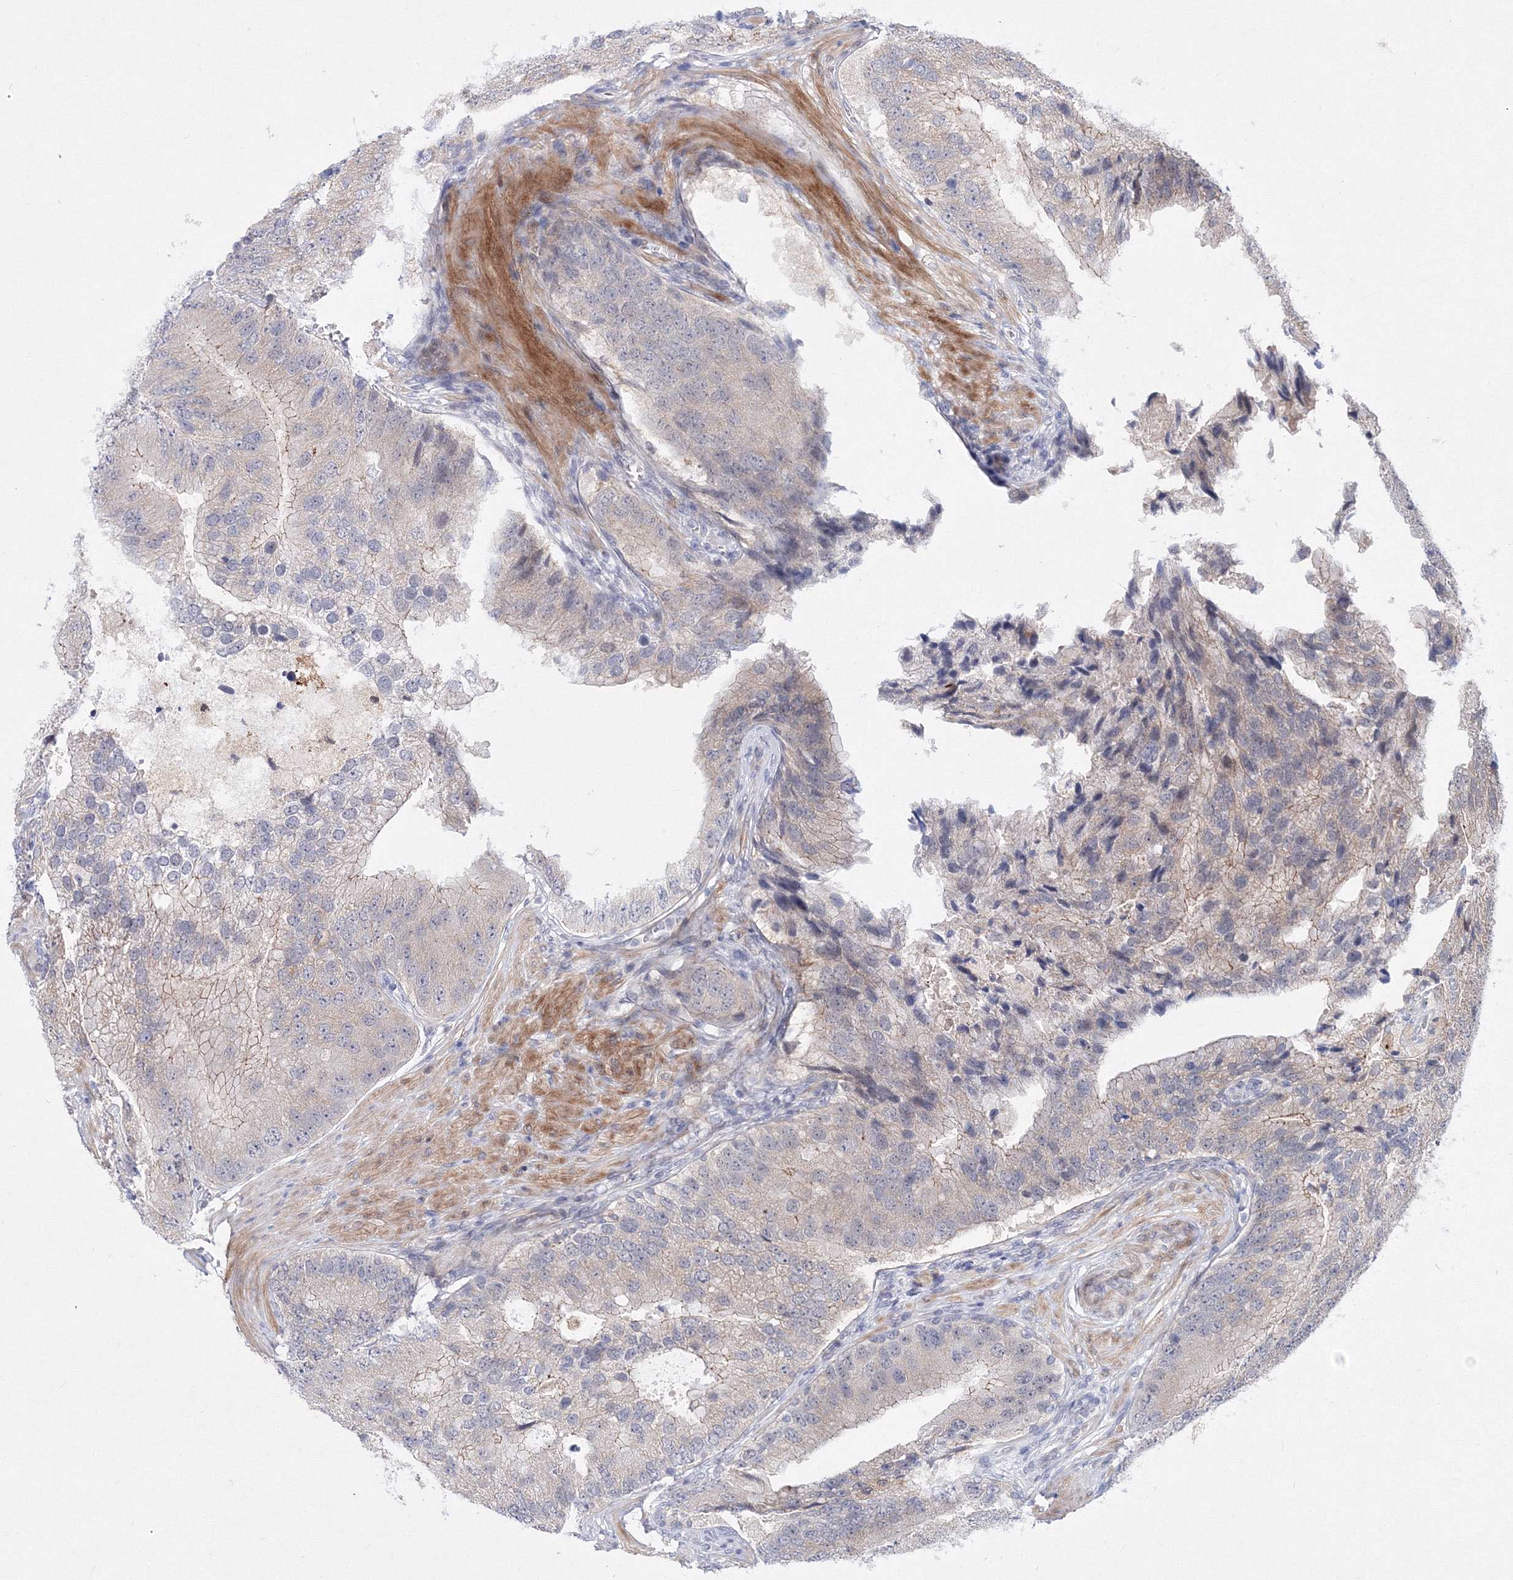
{"staining": {"intensity": "negative", "quantity": "none", "location": "none"}, "tissue": "prostate cancer", "cell_type": "Tumor cells", "image_type": "cancer", "snomed": [{"axis": "morphology", "description": "Adenocarcinoma, High grade"}, {"axis": "topography", "description": "Prostate"}], "caption": "Micrograph shows no significant protein staining in tumor cells of prostate cancer.", "gene": "C11orf52", "patient": {"sex": "male", "age": 70}}